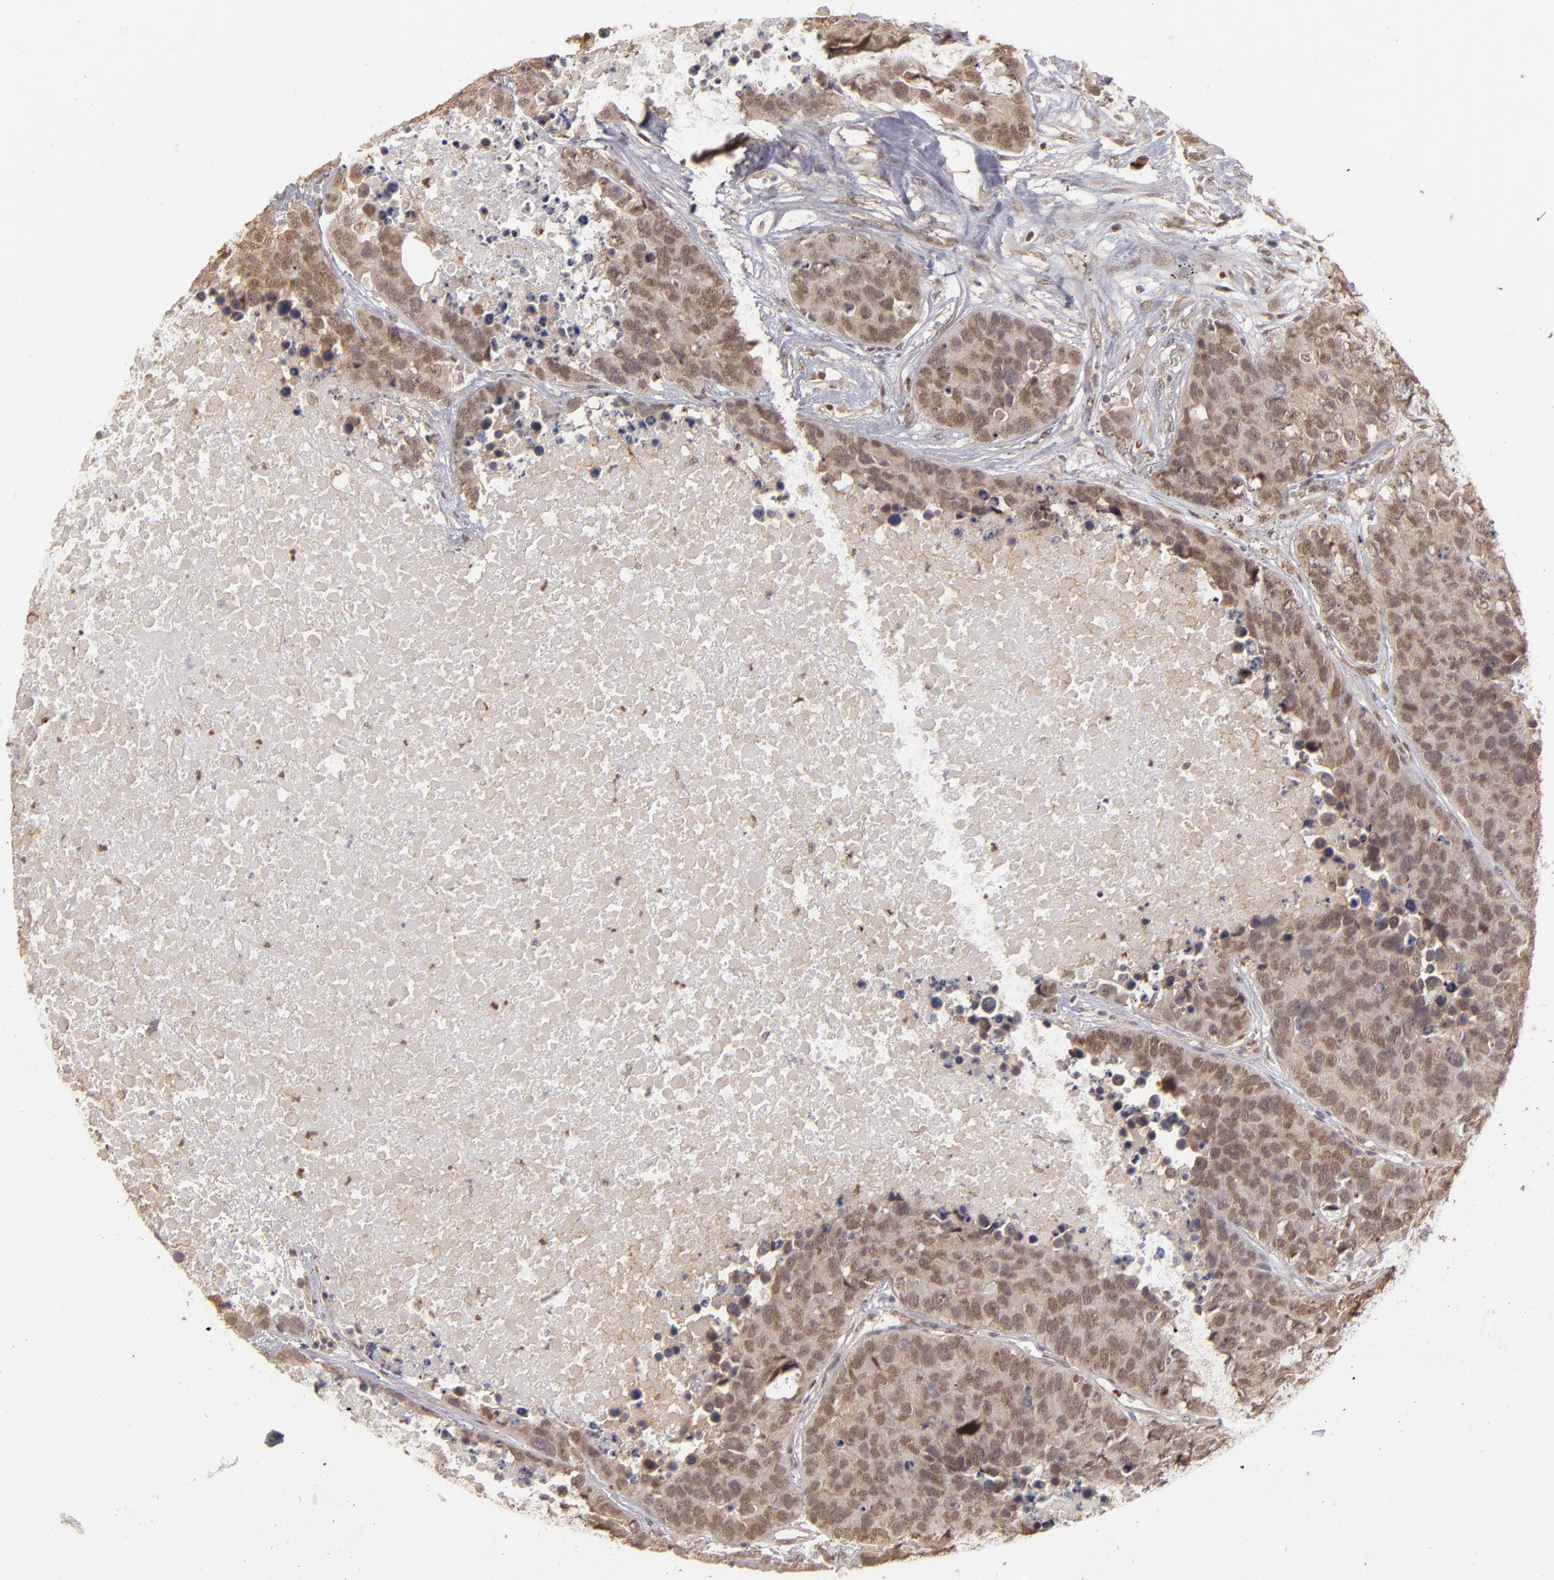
{"staining": {"intensity": "moderate", "quantity": ">75%", "location": "cytoplasmic/membranous,nuclear"}, "tissue": "carcinoid", "cell_type": "Tumor cells", "image_type": "cancer", "snomed": [{"axis": "morphology", "description": "Carcinoid, malignant, NOS"}, {"axis": "topography", "description": "Lung"}], "caption": "Human carcinoid stained for a protein (brown) exhibits moderate cytoplasmic/membranous and nuclear positive expression in about >75% of tumor cells.", "gene": "NFE2", "patient": {"sex": "male", "age": 60}}